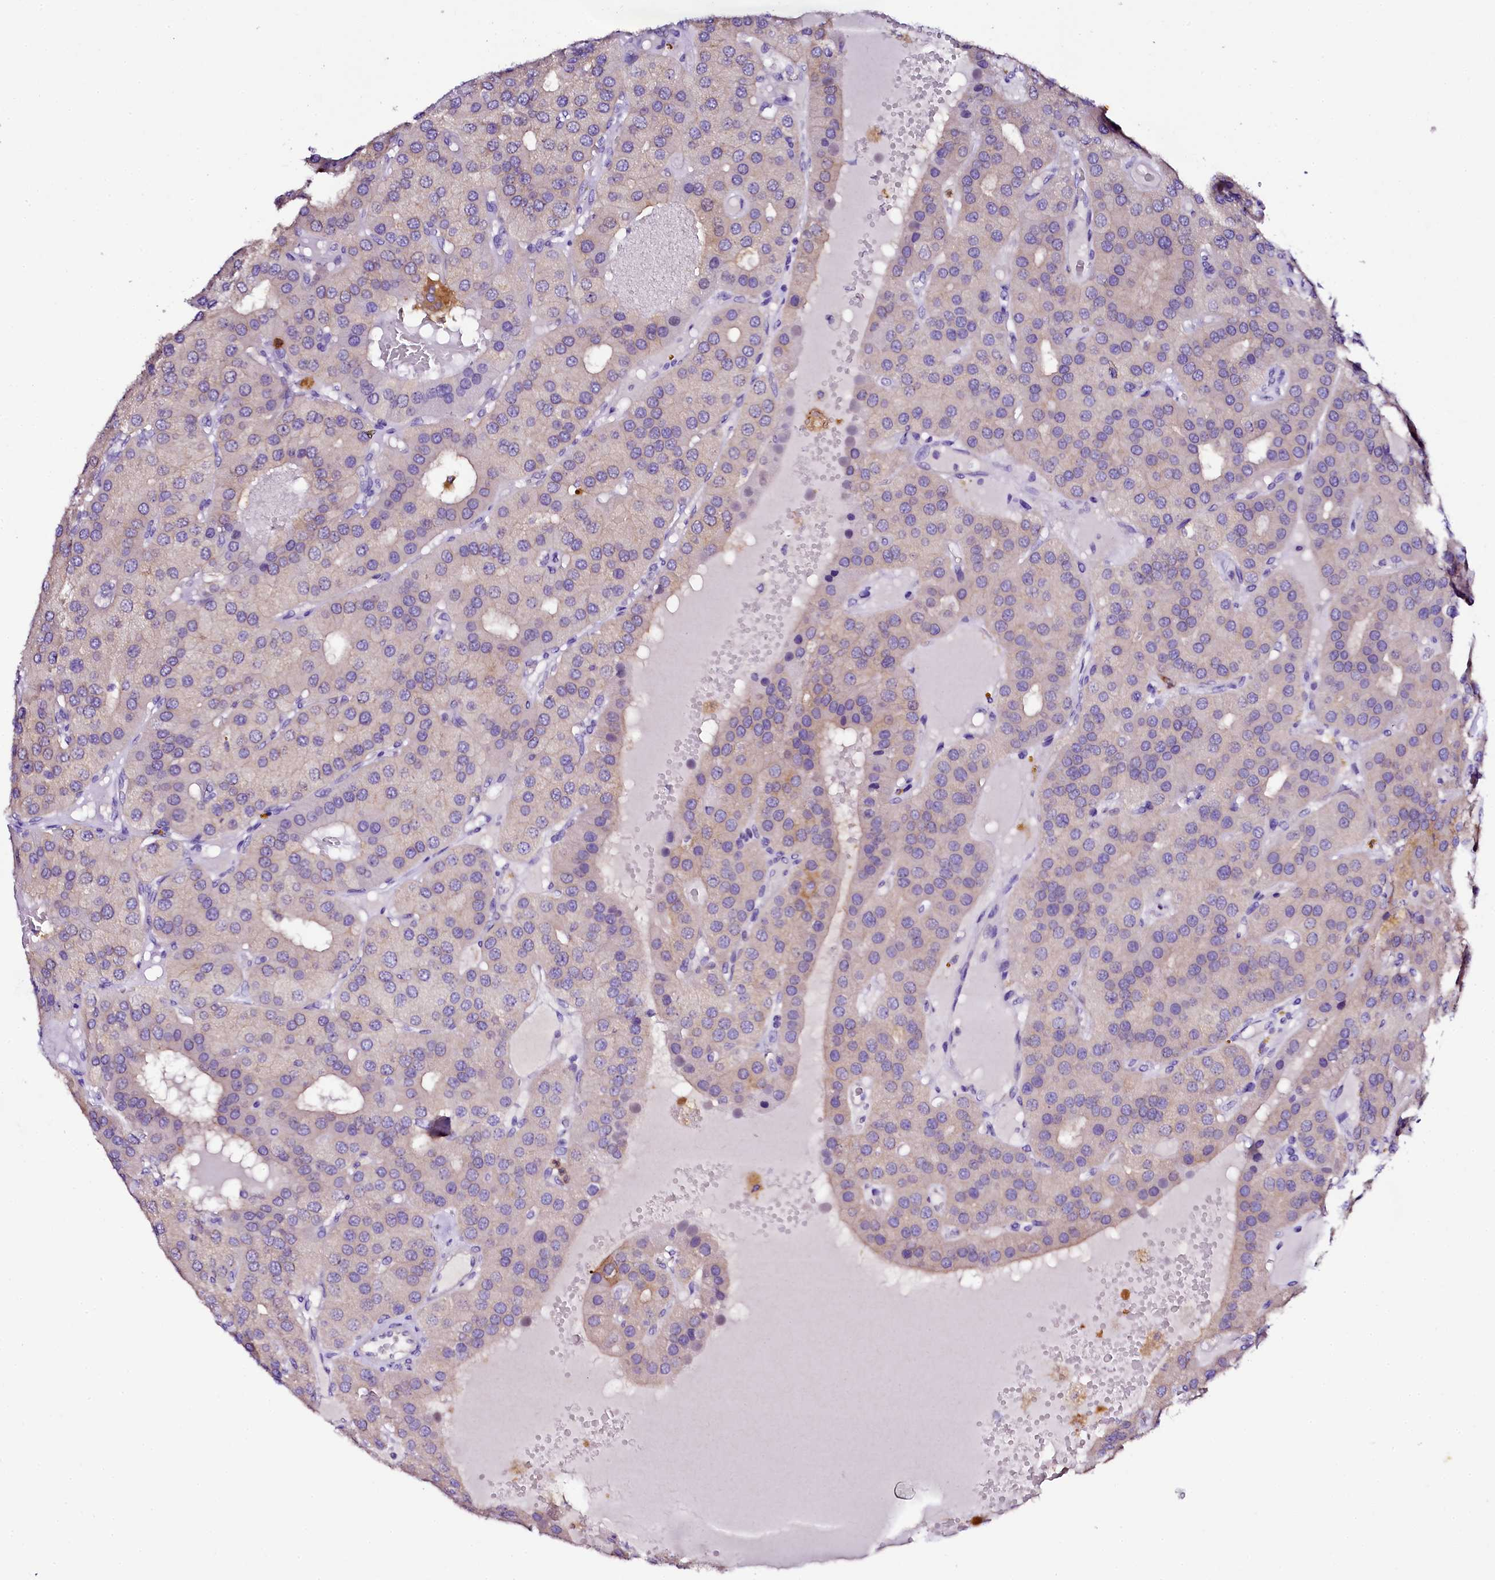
{"staining": {"intensity": "negative", "quantity": "none", "location": "none"}, "tissue": "parathyroid gland", "cell_type": "Glandular cells", "image_type": "normal", "snomed": [{"axis": "morphology", "description": "Normal tissue, NOS"}, {"axis": "morphology", "description": "Adenoma, NOS"}, {"axis": "topography", "description": "Parathyroid gland"}], "caption": "Glandular cells are negative for protein expression in benign human parathyroid gland. (DAB IHC, high magnification).", "gene": "NAA16", "patient": {"sex": "female", "age": 86}}